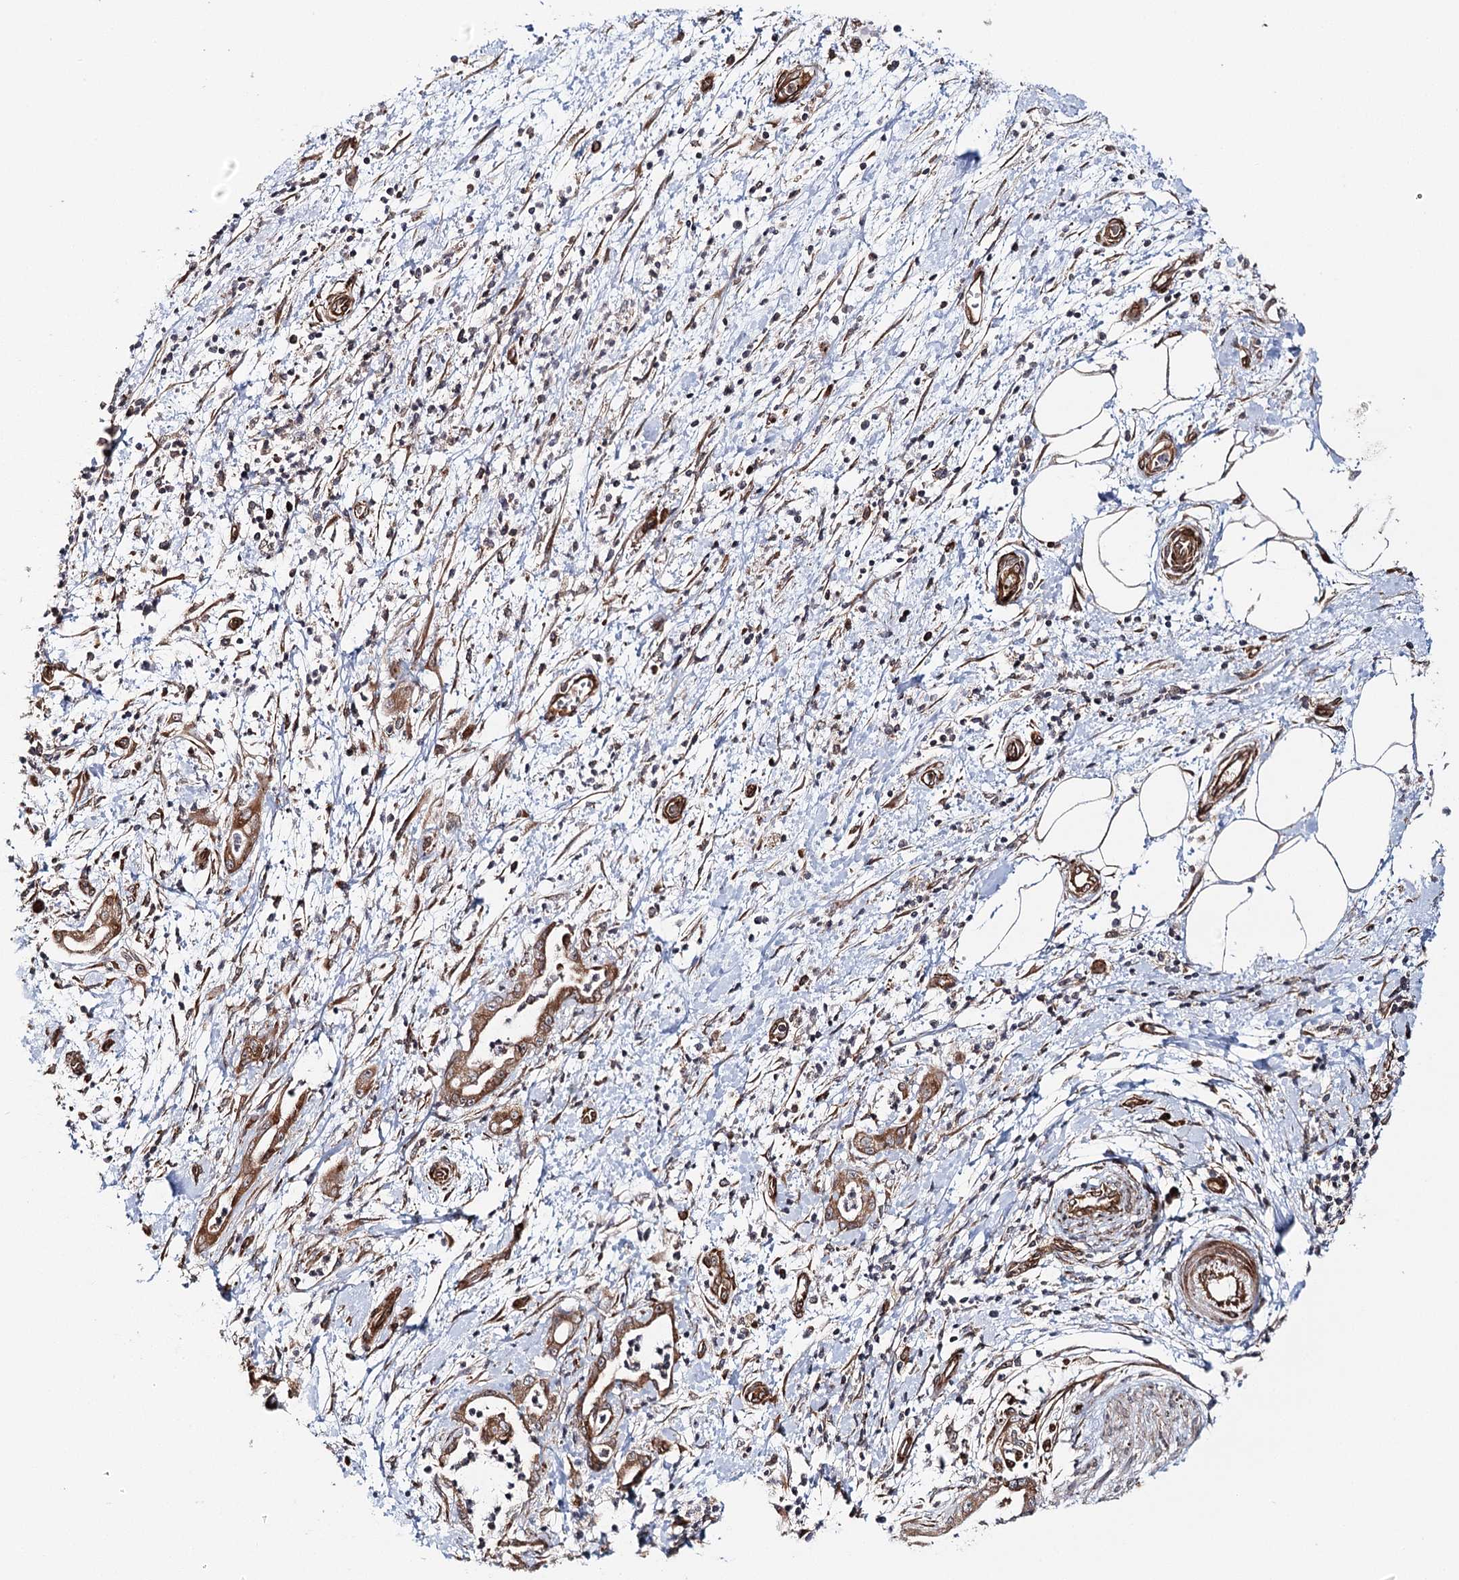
{"staining": {"intensity": "moderate", "quantity": ">75%", "location": "cytoplasmic/membranous"}, "tissue": "pancreatic cancer", "cell_type": "Tumor cells", "image_type": "cancer", "snomed": [{"axis": "morphology", "description": "Adenocarcinoma, NOS"}, {"axis": "topography", "description": "Pancreas"}], "caption": "Protein positivity by IHC demonstrates moderate cytoplasmic/membranous expression in approximately >75% of tumor cells in adenocarcinoma (pancreatic).", "gene": "MKNK1", "patient": {"sex": "female", "age": 55}}